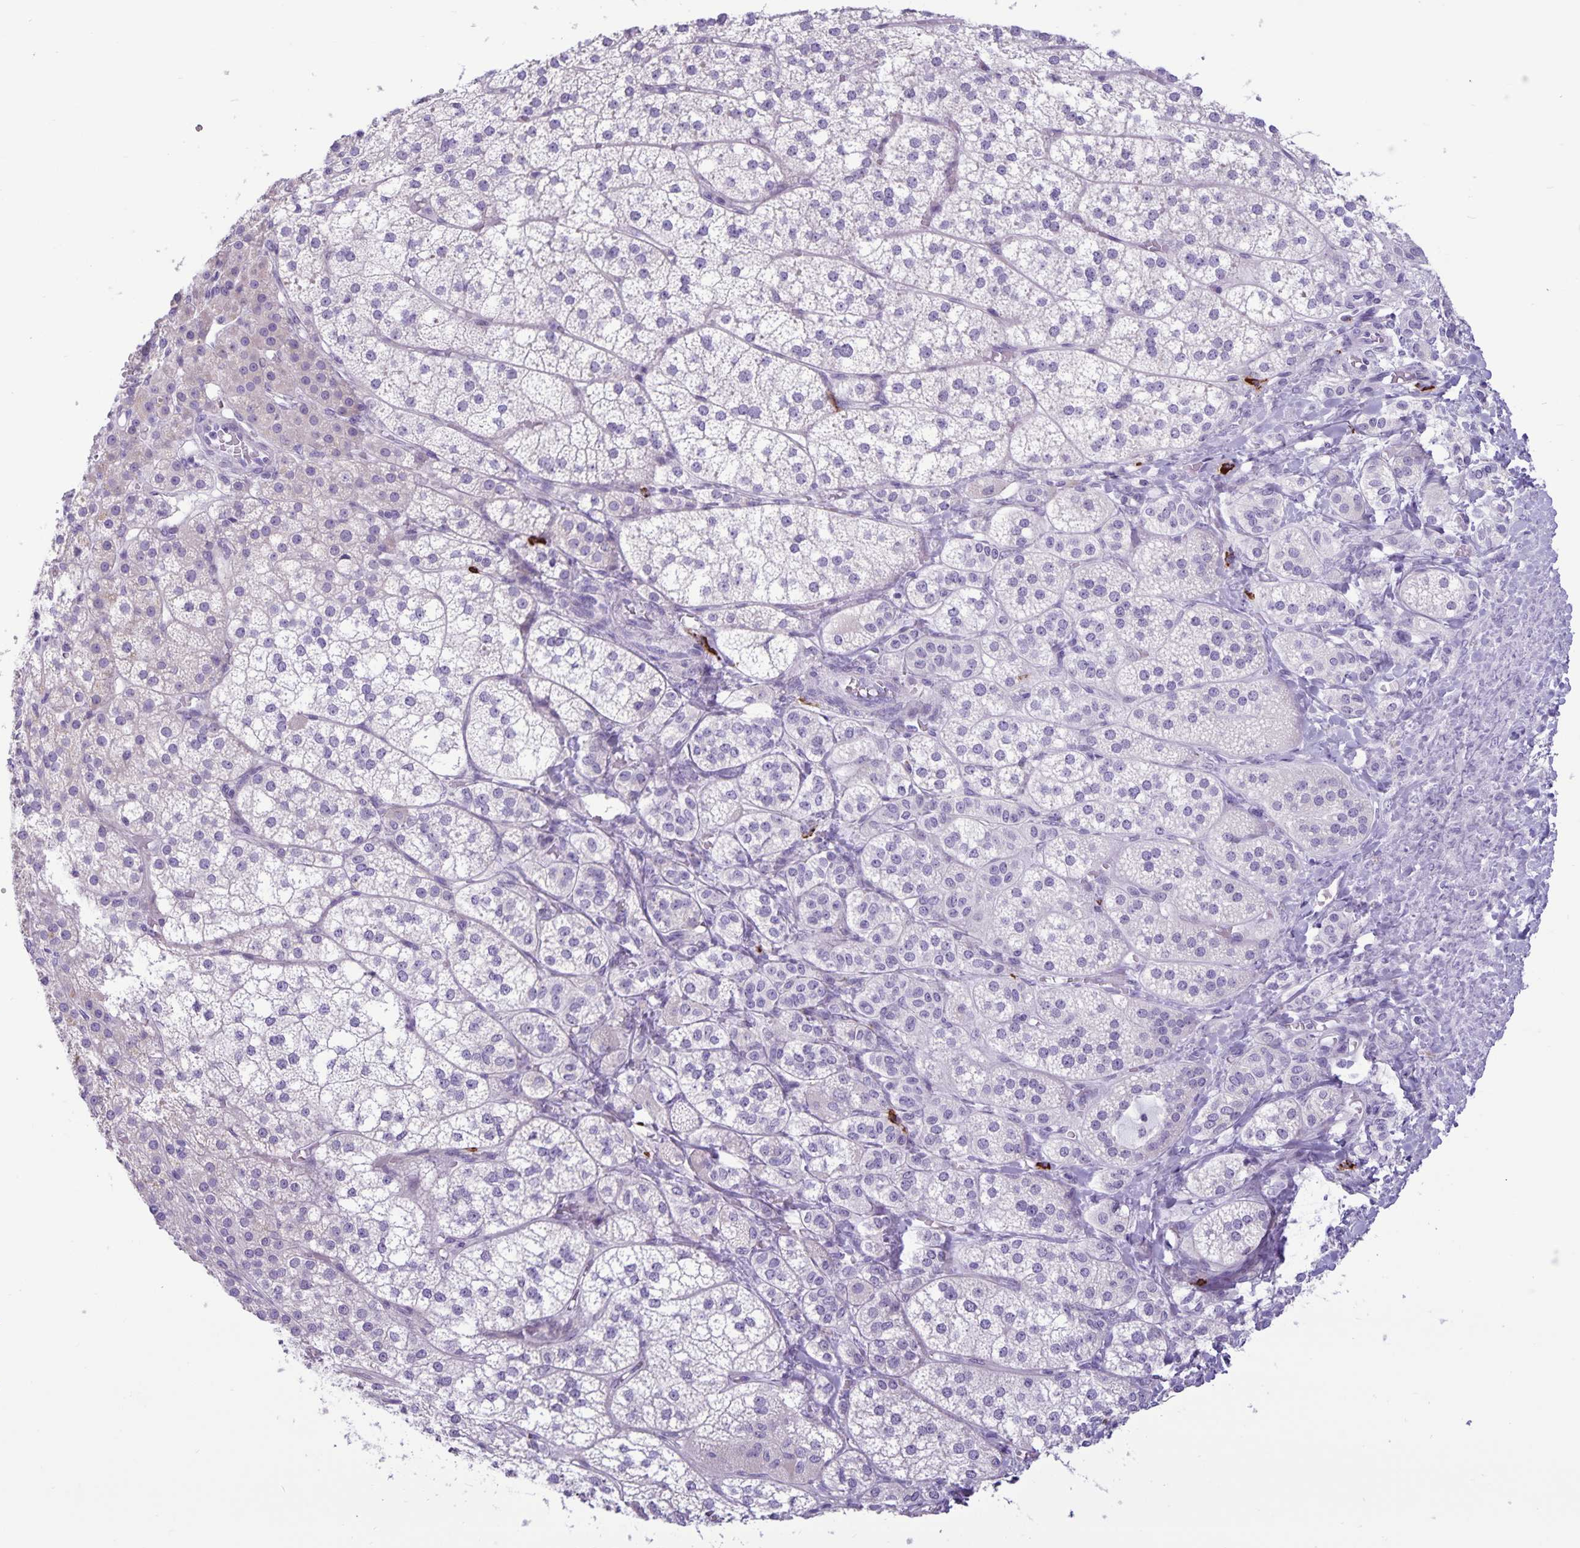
{"staining": {"intensity": "negative", "quantity": "none", "location": "none"}, "tissue": "adrenal gland", "cell_type": "Glandular cells", "image_type": "normal", "snomed": [{"axis": "morphology", "description": "Normal tissue, NOS"}, {"axis": "topography", "description": "Adrenal gland"}], "caption": "Glandular cells show no significant expression in benign adrenal gland.", "gene": "IBTK", "patient": {"sex": "female", "age": 60}}